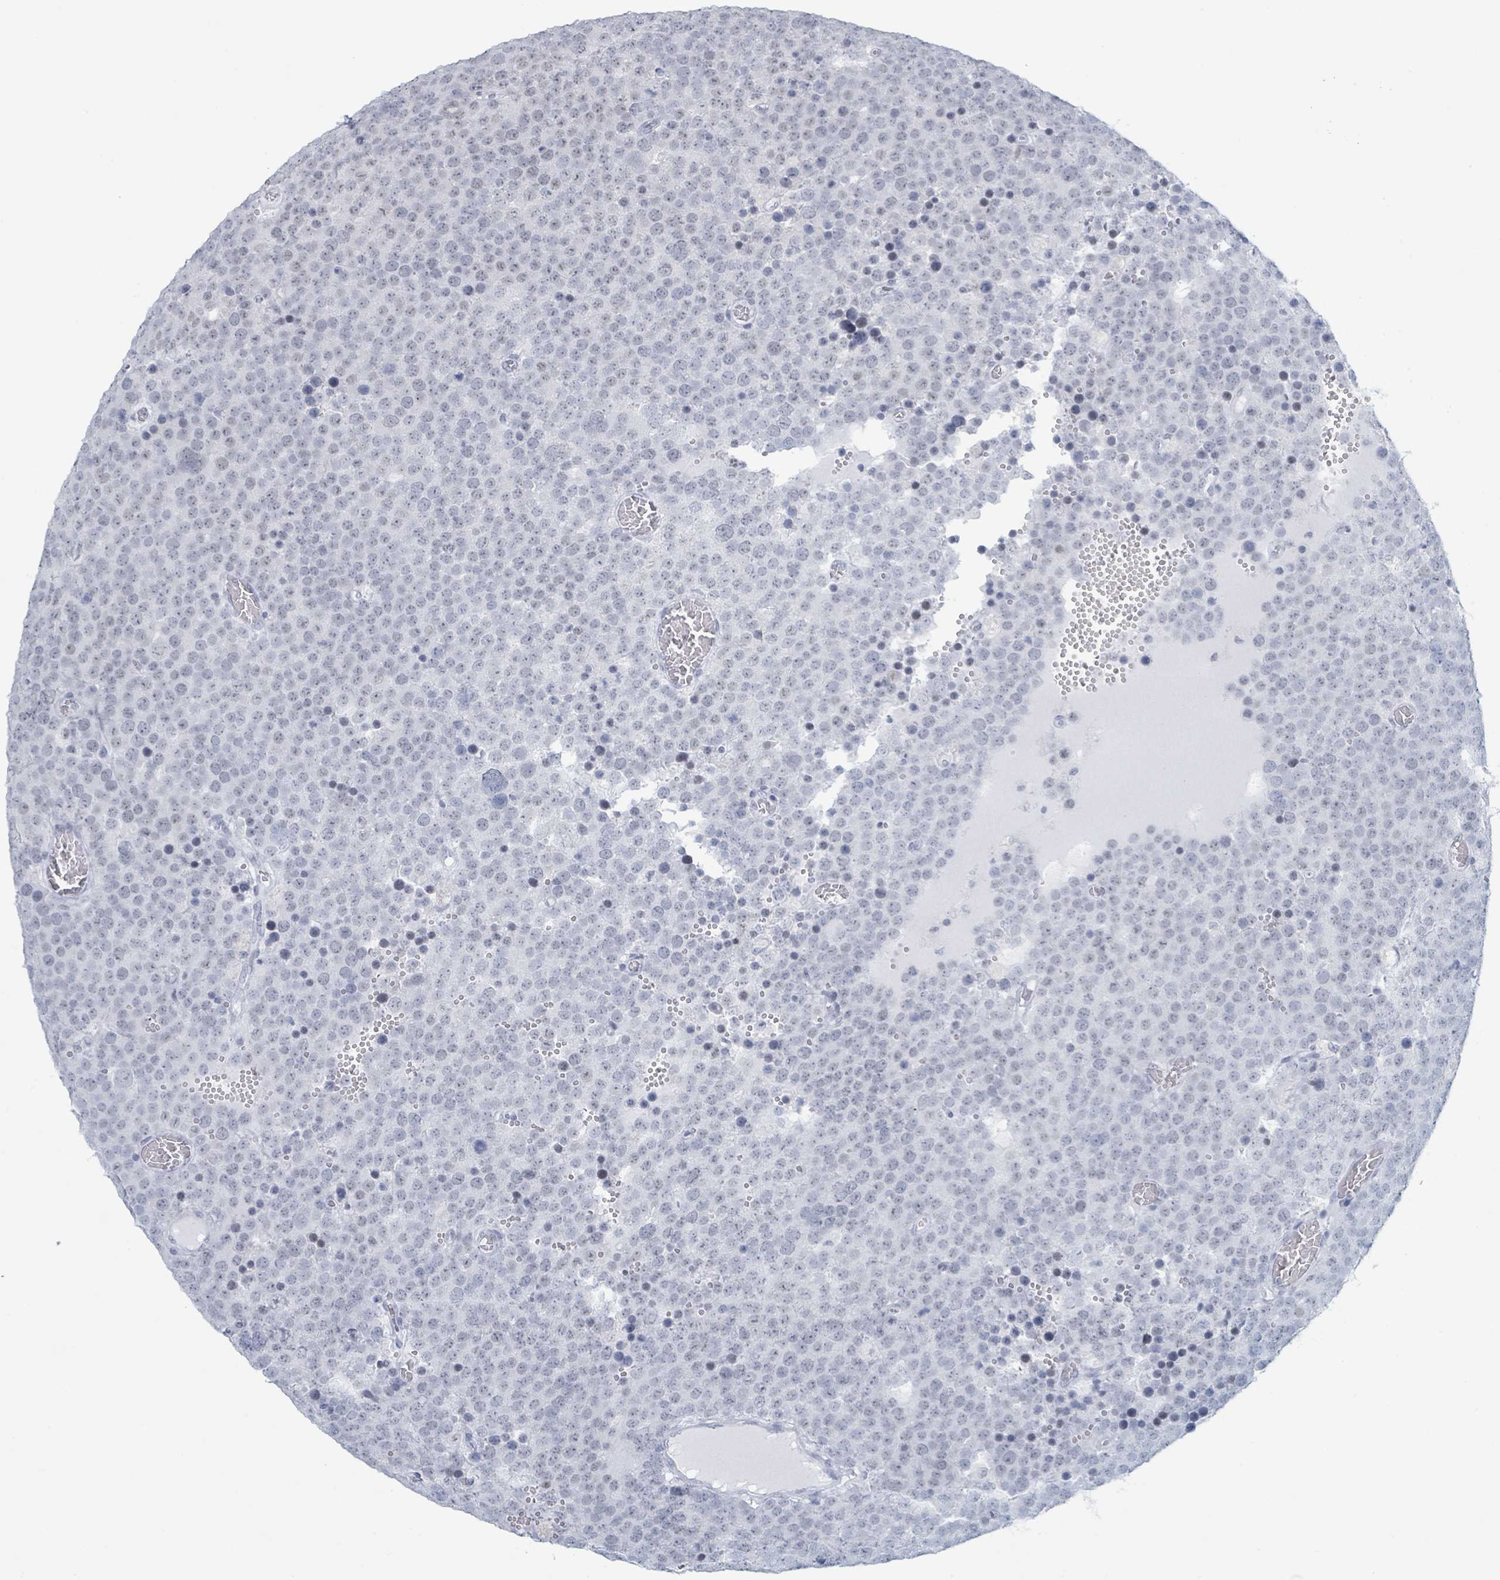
{"staining": {"intensity": "weak", "quantity": "<25%", "location": "nuclear"}, "tissue": "testis cancer", "cell_type": "Tumor cells", "image_type": "cancer", "snomed": [{"axis": "morphology", "description": "Normal tissue, NOS"}, {"axis": "morphology", "description": "Seminoma, NOS"}, {"axis": "topography", "description": "Testis"}], "caption": "Tumor cells are negative for brown protein staining in testis cancer.", "gene": "GPR15LG", "patient": {"sex": "male", "age": 71}}